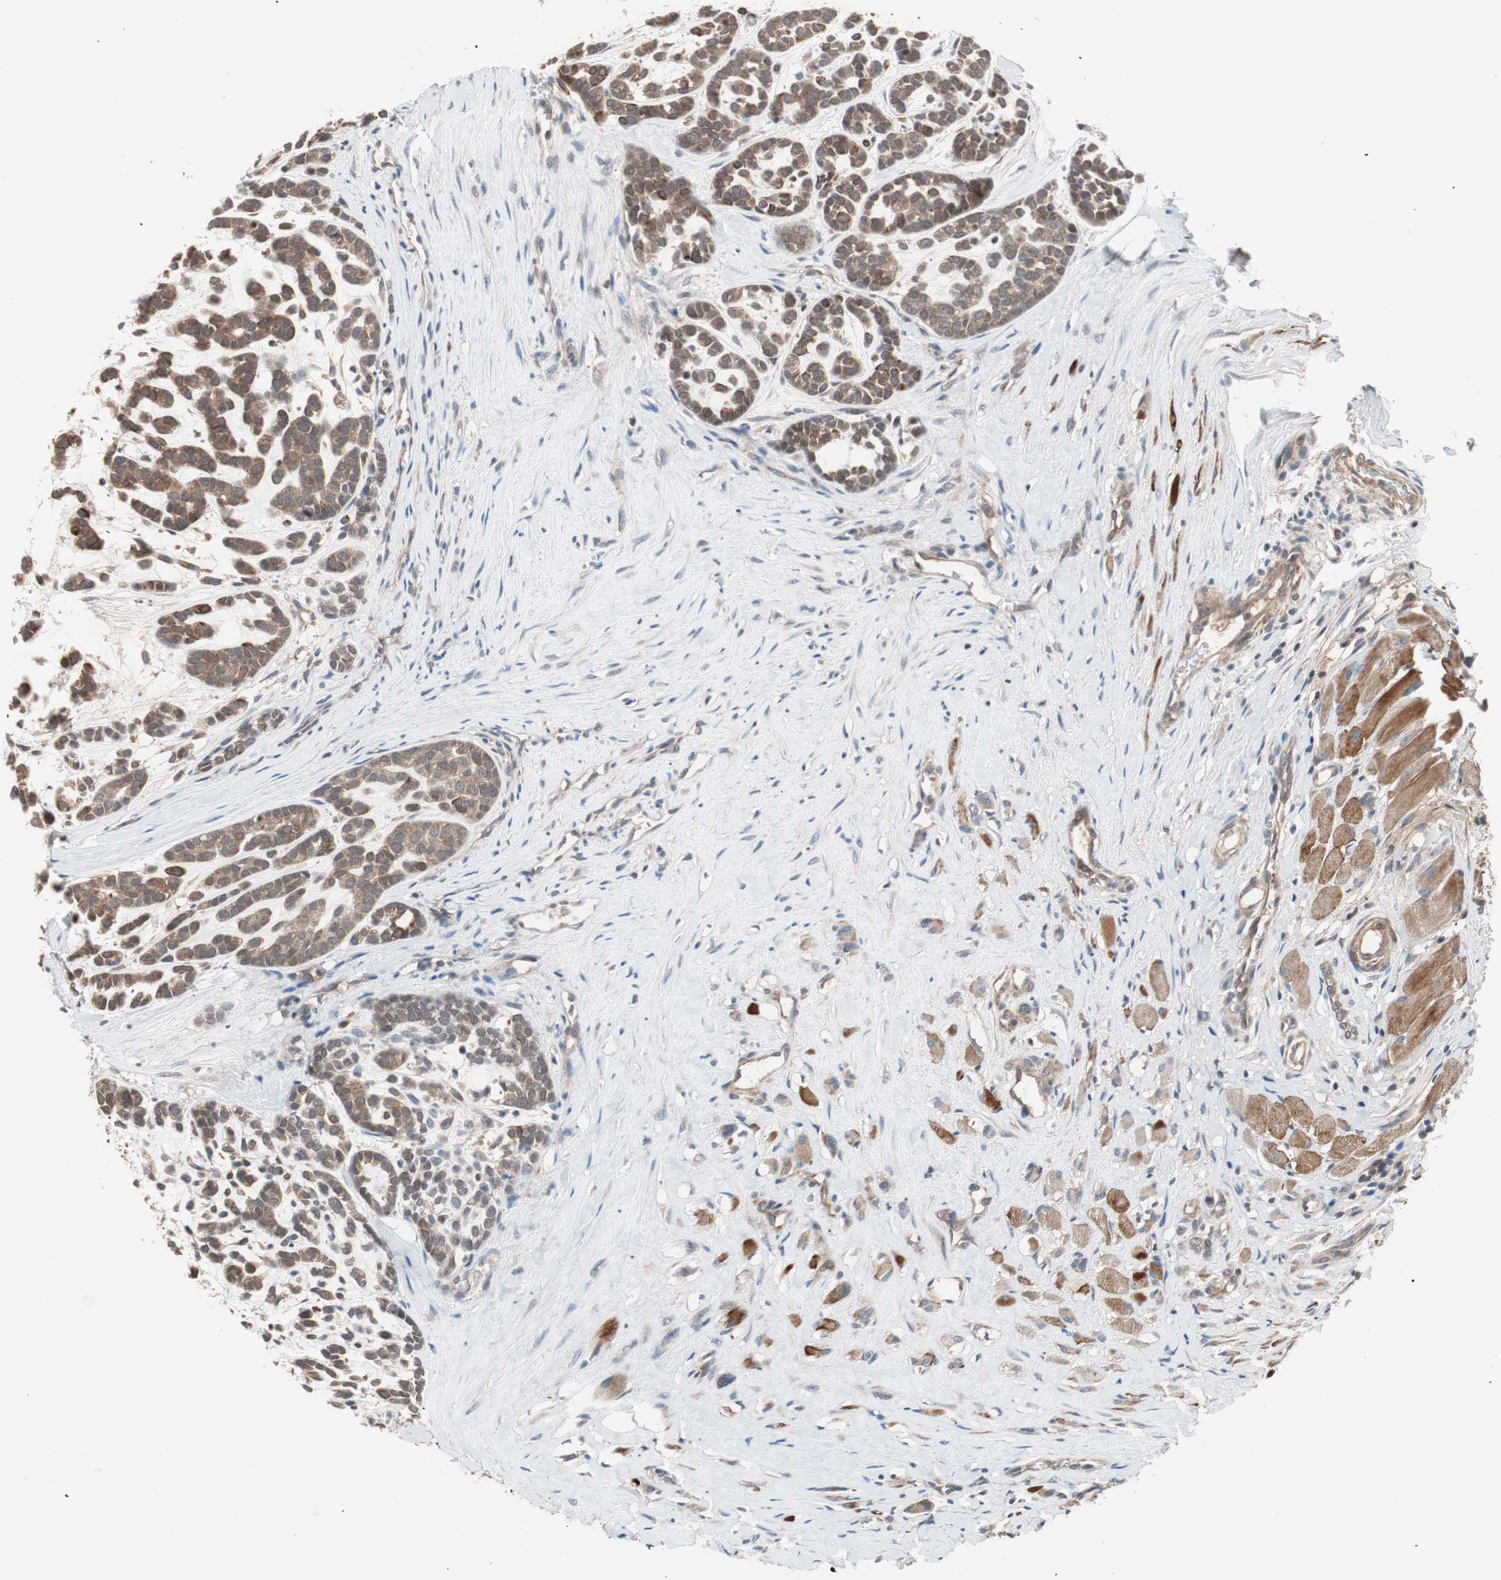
{"staining": {"intensity": "strong", "quantity": ">75%", "location": "cytoplasmic/membranous"}, "tissue": "head and neck cancer", "cell_type": "Tumor cells", "image_type": "cancer", "snomed": [{"axis": "morphology", "description": "Adenocarcinoma, NOS"}, {"axis": "morphology", "description": "Adenoma, NOS"}, {"axis": "topography", "description": "Head-Neck"}], "caption": "This is an image of IHC staining of head and neck adenocarcinoma, which shows strong expression in the cytoplasmic/membranous of tumor cells.", "gene": "HMBS", "patient": {"sex": "female", "age": 55}}